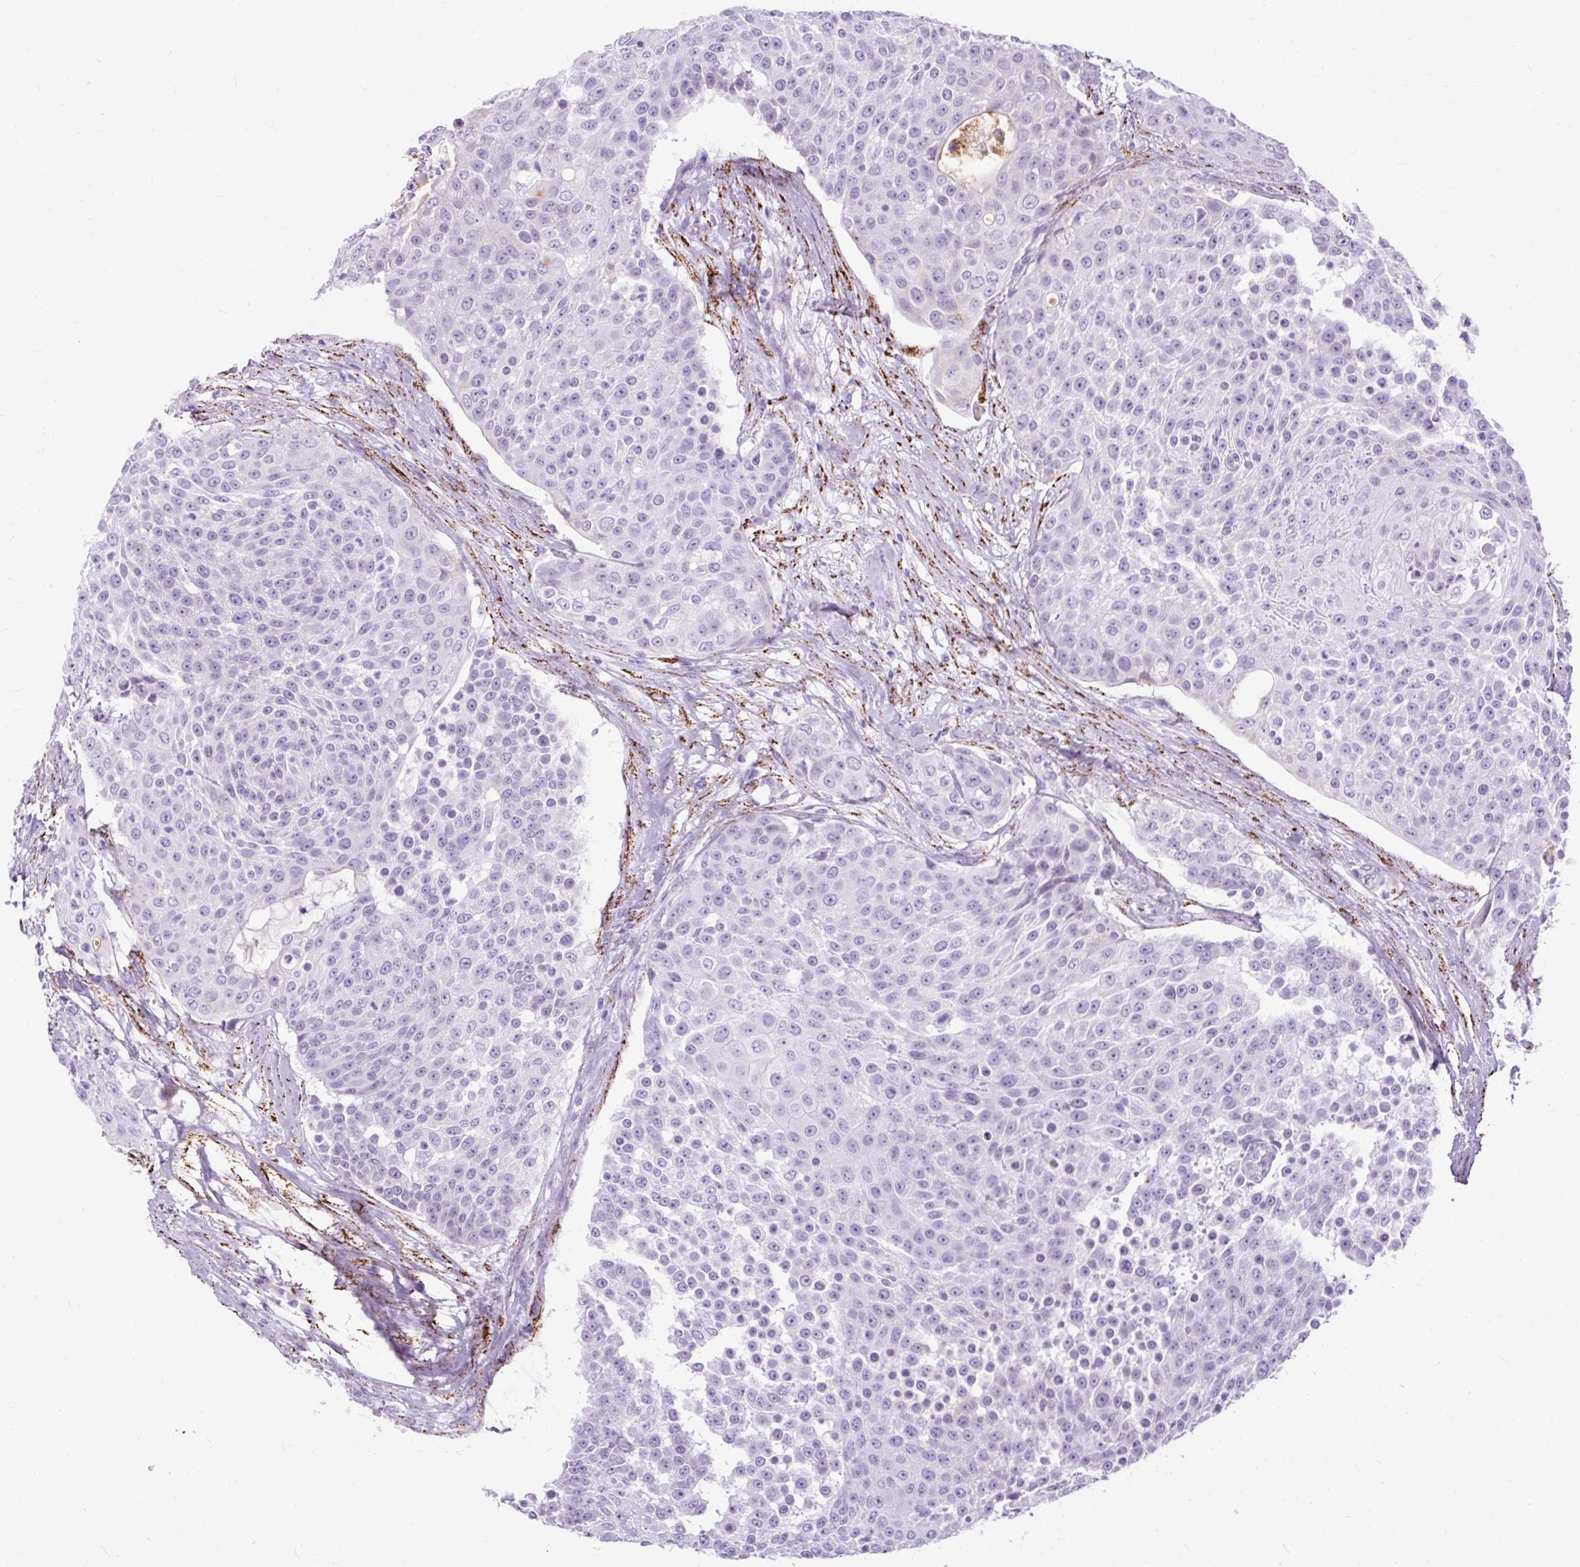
{"staining": {"intensity": "negative", "quantity": "none", "location": "none"}, "tissue": "urothelial cancer", "cell_type": "Tumor cells", "image_type": "cancer", "snomed": [{"axis": "morphology", "description": "Urothelial carcinoma, High grade"}, {"axis": "topography", "description": "Urinary bladder"}], "caption": "The image demonstrates no significant expression in tumor cells of urothelial cancer.", "gene": "ZNF256", "patient": {"sex": "female", "age": 63}}